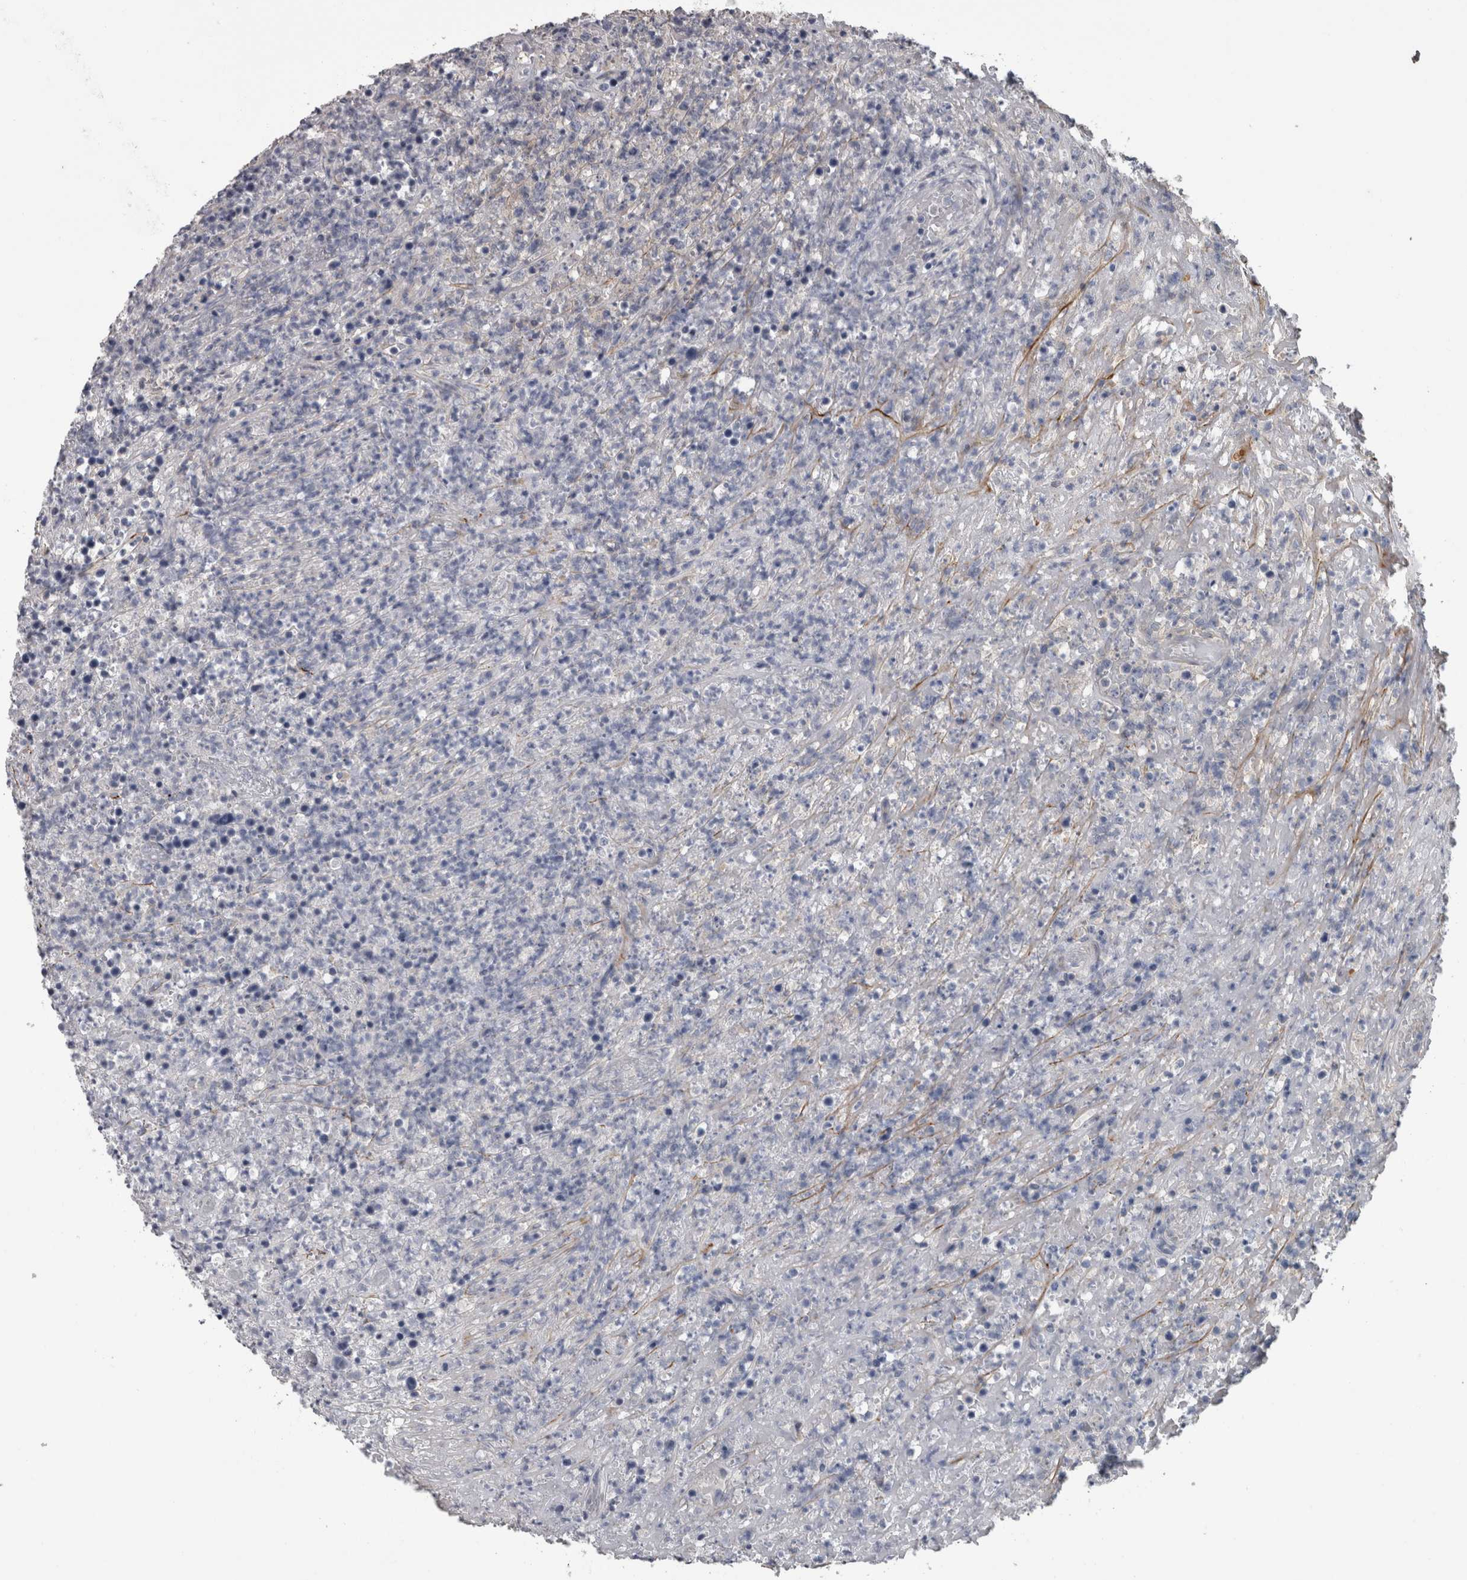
{"staining": {"intensity": "negative", "quantity": "none", "location": "none"}, "tissue": "lymphoma", "cell_type": "Tumor cells", "image_type": "cancer", "snomed": [{"axis": "morphology", "description": "Malignant lymphoma, non-Hodgkin's type, High grade"}, {"axis": "topography", "description": "Colon"}], "caption": "Image shows no significant protein positivity in tumor cells of lymphoma. (DAB immunohistochemistry, high magnification).", "gene": "EFEMP2", "patient": {"sex": "female", "age": 53}}